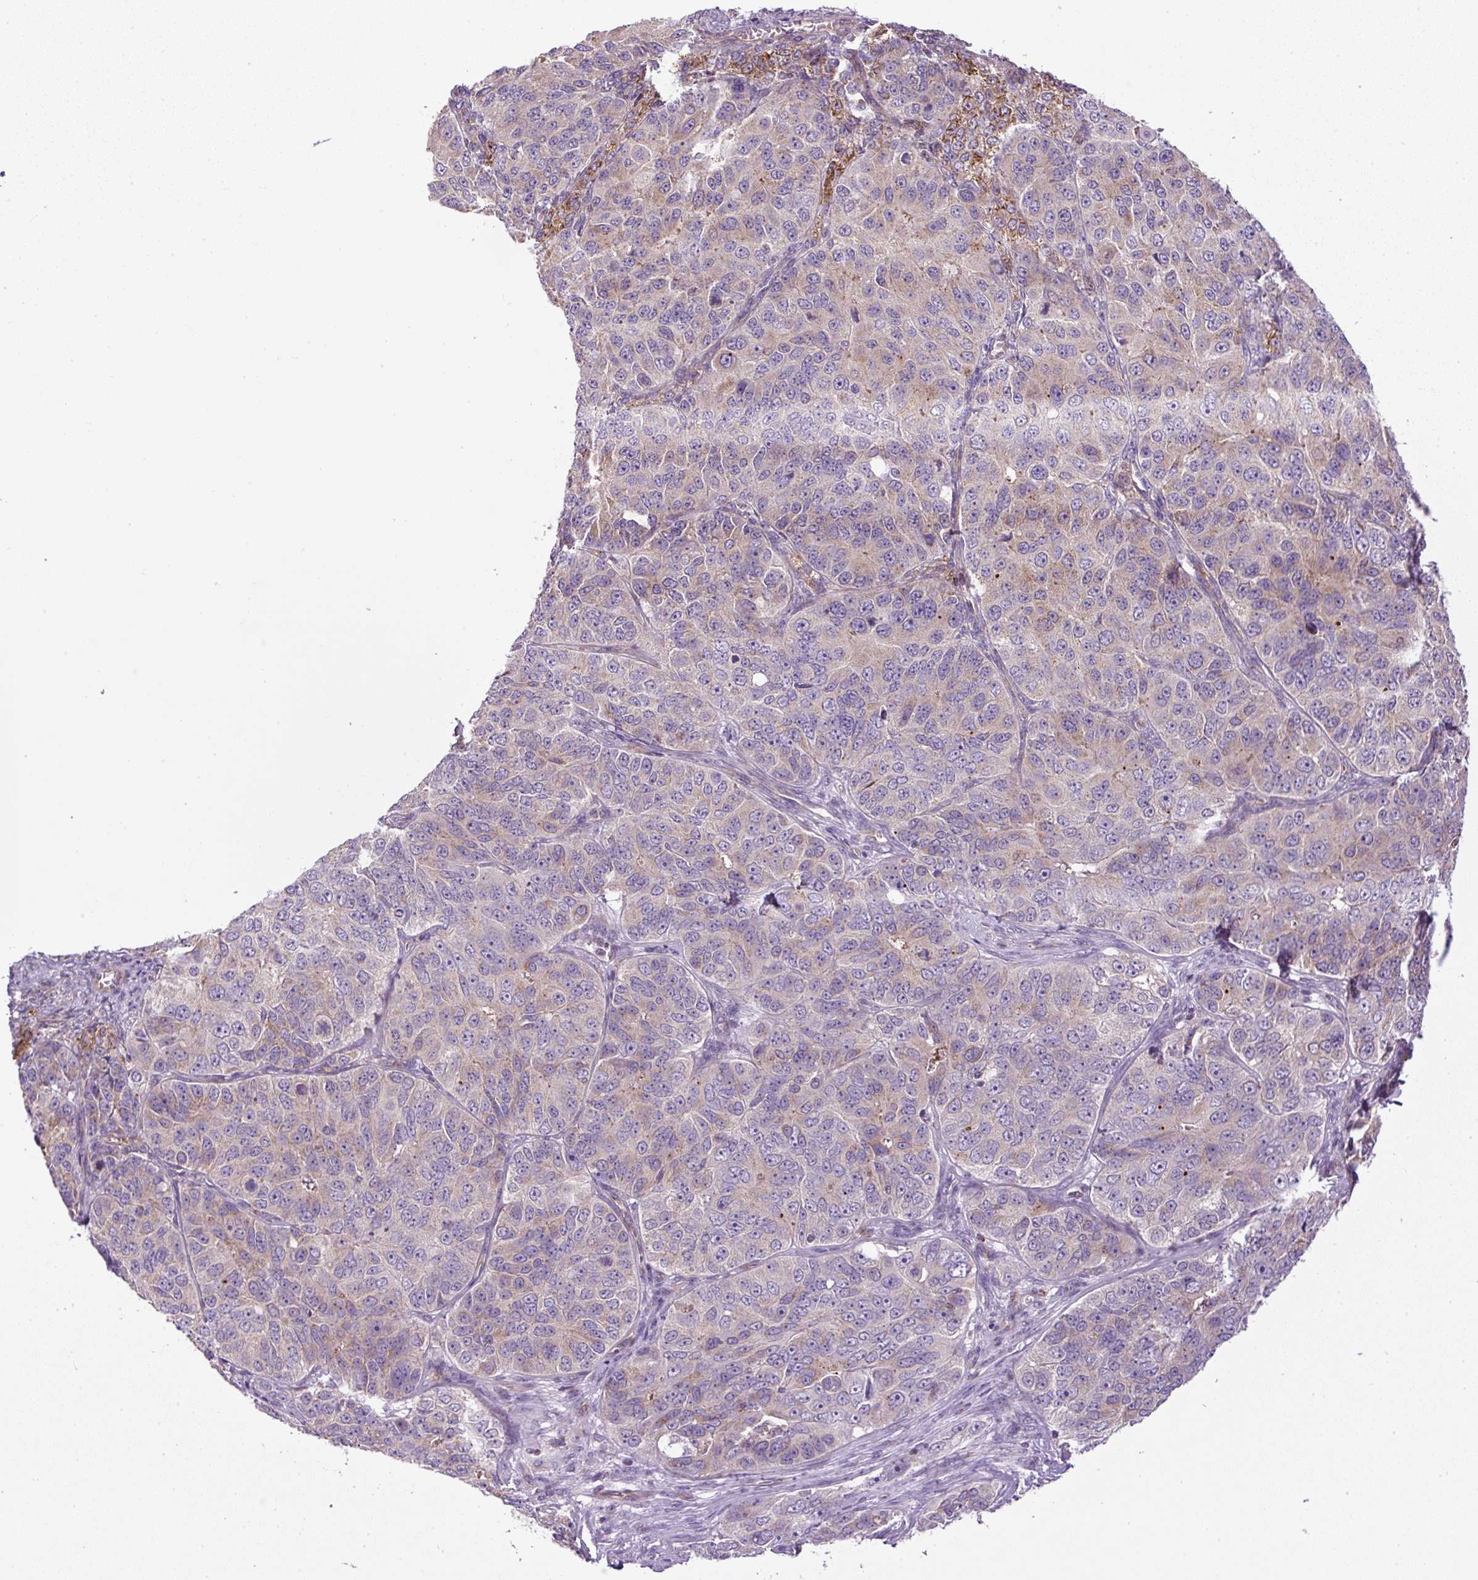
{"staining": {"intensity": "weak", "quantity": "<25%", "location": "cytoplasmic/membranous"}, "tissue": "ovarian cancer", "cell_type": "Tumor cells", "image_type": "cancer", "snomed": [{"axis": "morphology", "description": "Carcinoma, endometroid"}, {"axis": "topography", "description": "Ovary"}], "caption": "A micrograph of human ovarian cancer is negative for staining in tumor cells.", "gene": "ZNF547", "patient": {"sex": "female", "age": 51}}